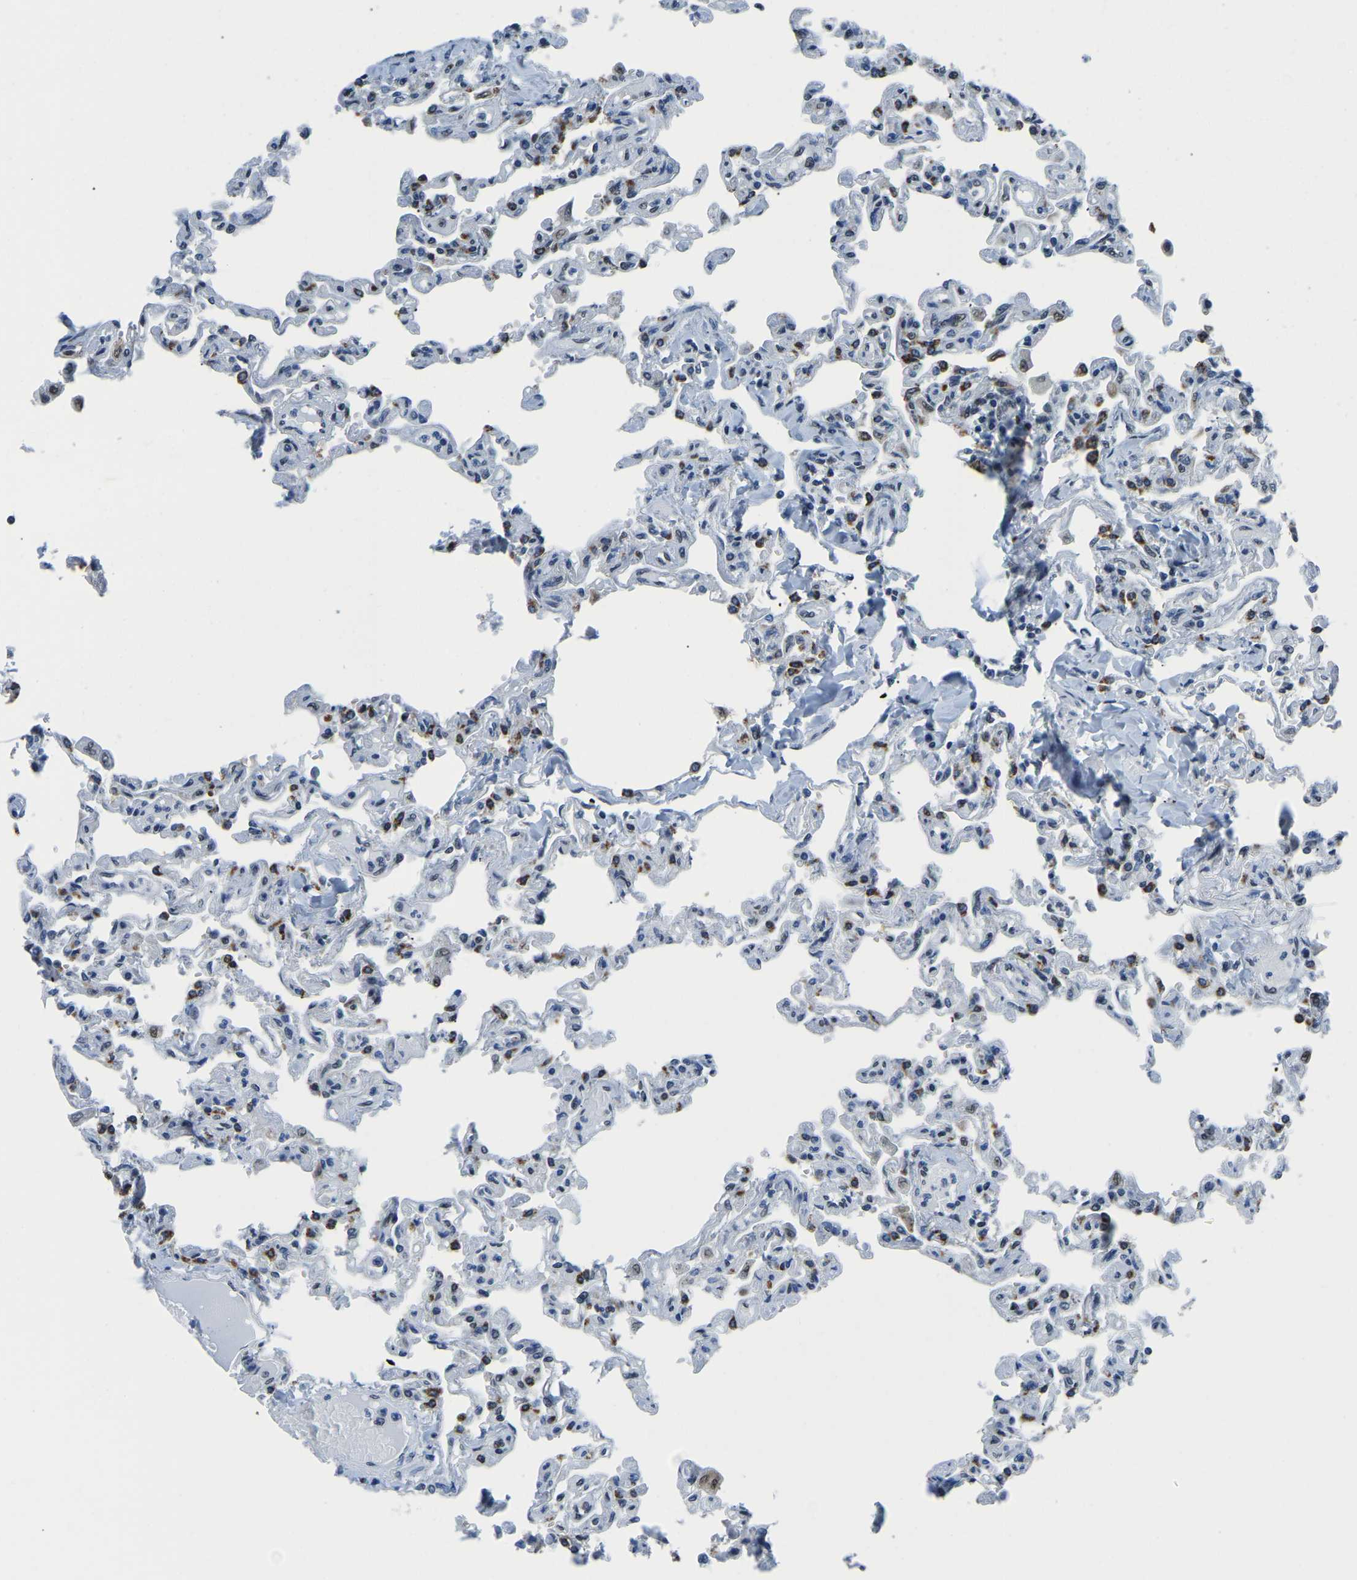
{"staining": {"intensity": "moderate", "quantity": "25%-75%", "location": "cytoplasmic/membranous"}, "tissue": "lung", "cell_type": "Alveolar cells", "image_type": "normal", "snomed": [{"axis": "morphology", "description": "Normal tissue, NOS"}, {"axis": "topography", "description": "Lung"}], "caption": "Lung stained for a protein (brown) displays moderate cytoplasmic/membranous positive staining in approximately 25%-75% of alveolar cells.", "gene": "BNIP3L", "patient": {"sex": "male", "age": 21}}